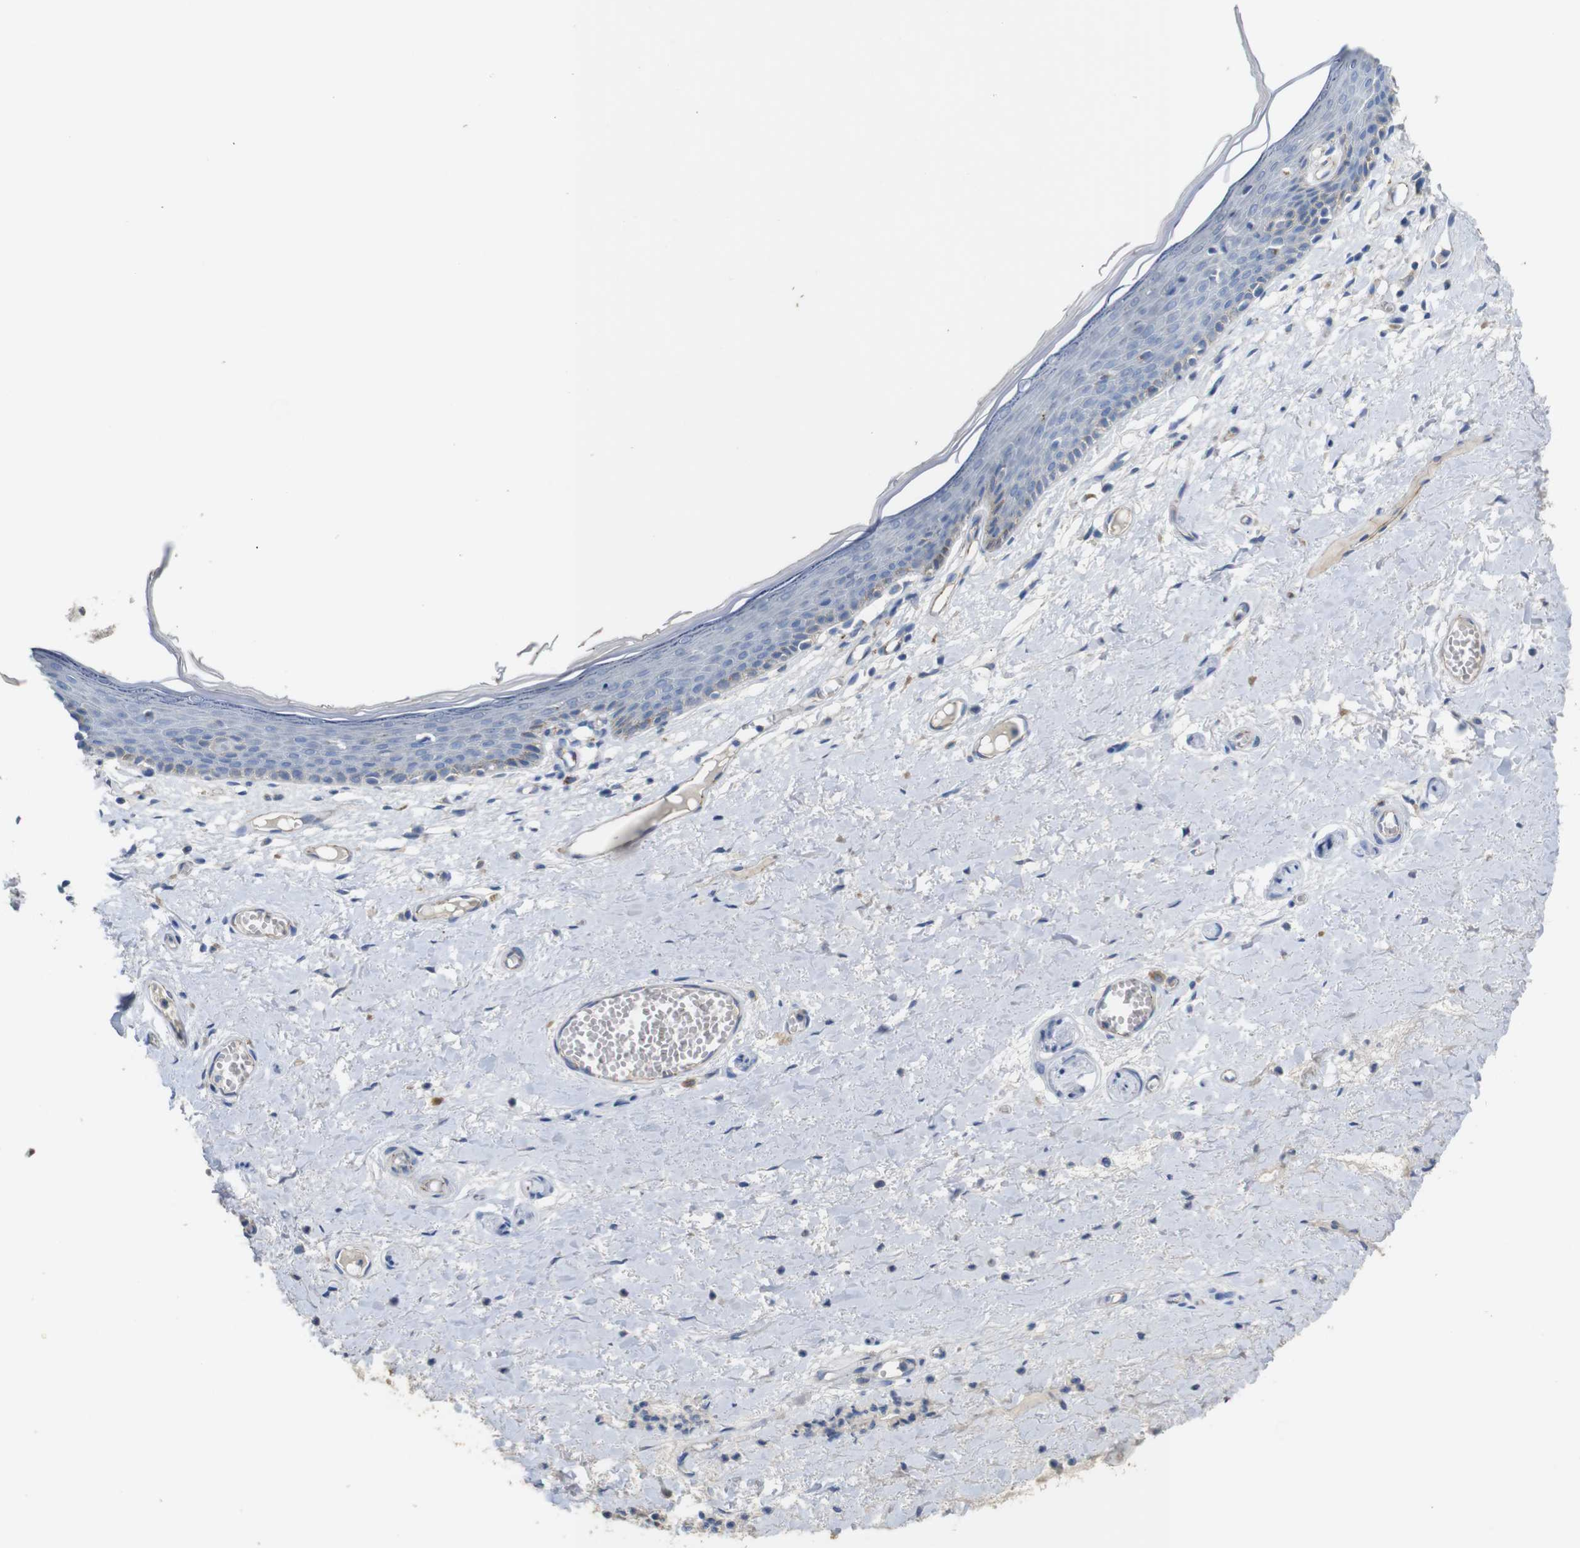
{"staining": {"intensity": "negative", "quantity": "none", "location": "none"}, "tissue": "skin", "cell_type": "Epidermal cells", "image_type": "normal", "snomed": [{"axis": "morphology", "description": "Normal tissue, NOS"}, {"axis": "topography", "description": "Vulva"}], "caption": "This micrograph is of benign skin stained with immunohistochemistry (IHC) to label a protein in brown with the nuclei are counter-stained blue. There is no expression in epidermal cells. The staining was performed using DAB to visualize the protein expression in brown, while the nuclei were stained in blue with hematoxylin (Magnification: 20x).", "gene": "NHLRC3", "patient": {"sex": "female", "age": 54}}